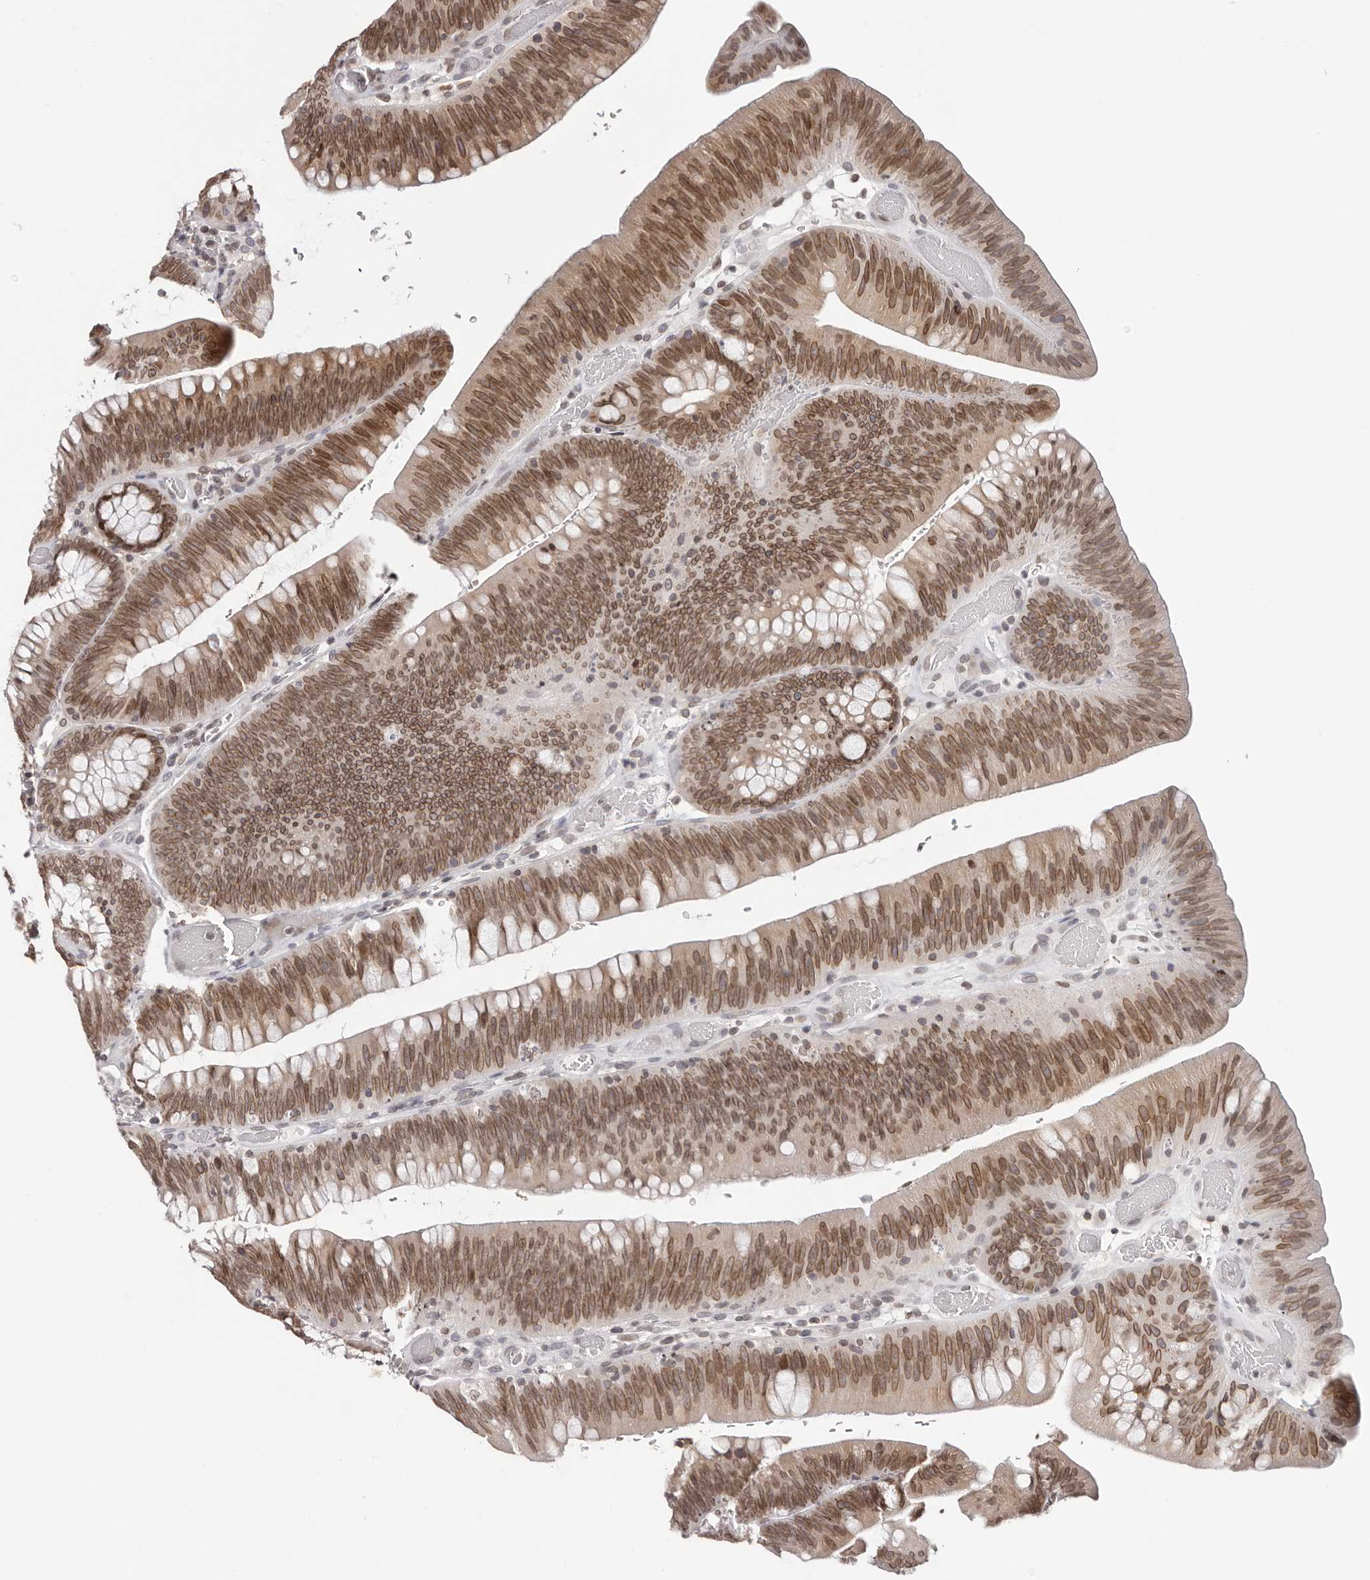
{"staining": {"intensity": "moderate", "quantity": ">75%", "location": "cytoplasmic/membranous,nuclear"}, "tissue": "colorectal cancer", "cell_type": "Tumor cells", "image_type": "cancer", "snomed": [{"axis": "morphology", "description": "Normal tissue, NOS"}, {"axis": "topography", "description": "Colon"}], "caption": "High-magnification brightfield microscopy of colorectal cancer stained with DAB (3,3'-diaminobenzidine) (brown) and counterstained with hematoxylin (blue). tumor cells exhibit moderate cytoplasmic/membranous and nuclear staining is identified in about>75% of cells. (IHC, brightfield microscopy, high magnification).", "gene": "NUP153", "patient": {"sex": "female", "age": 82}}